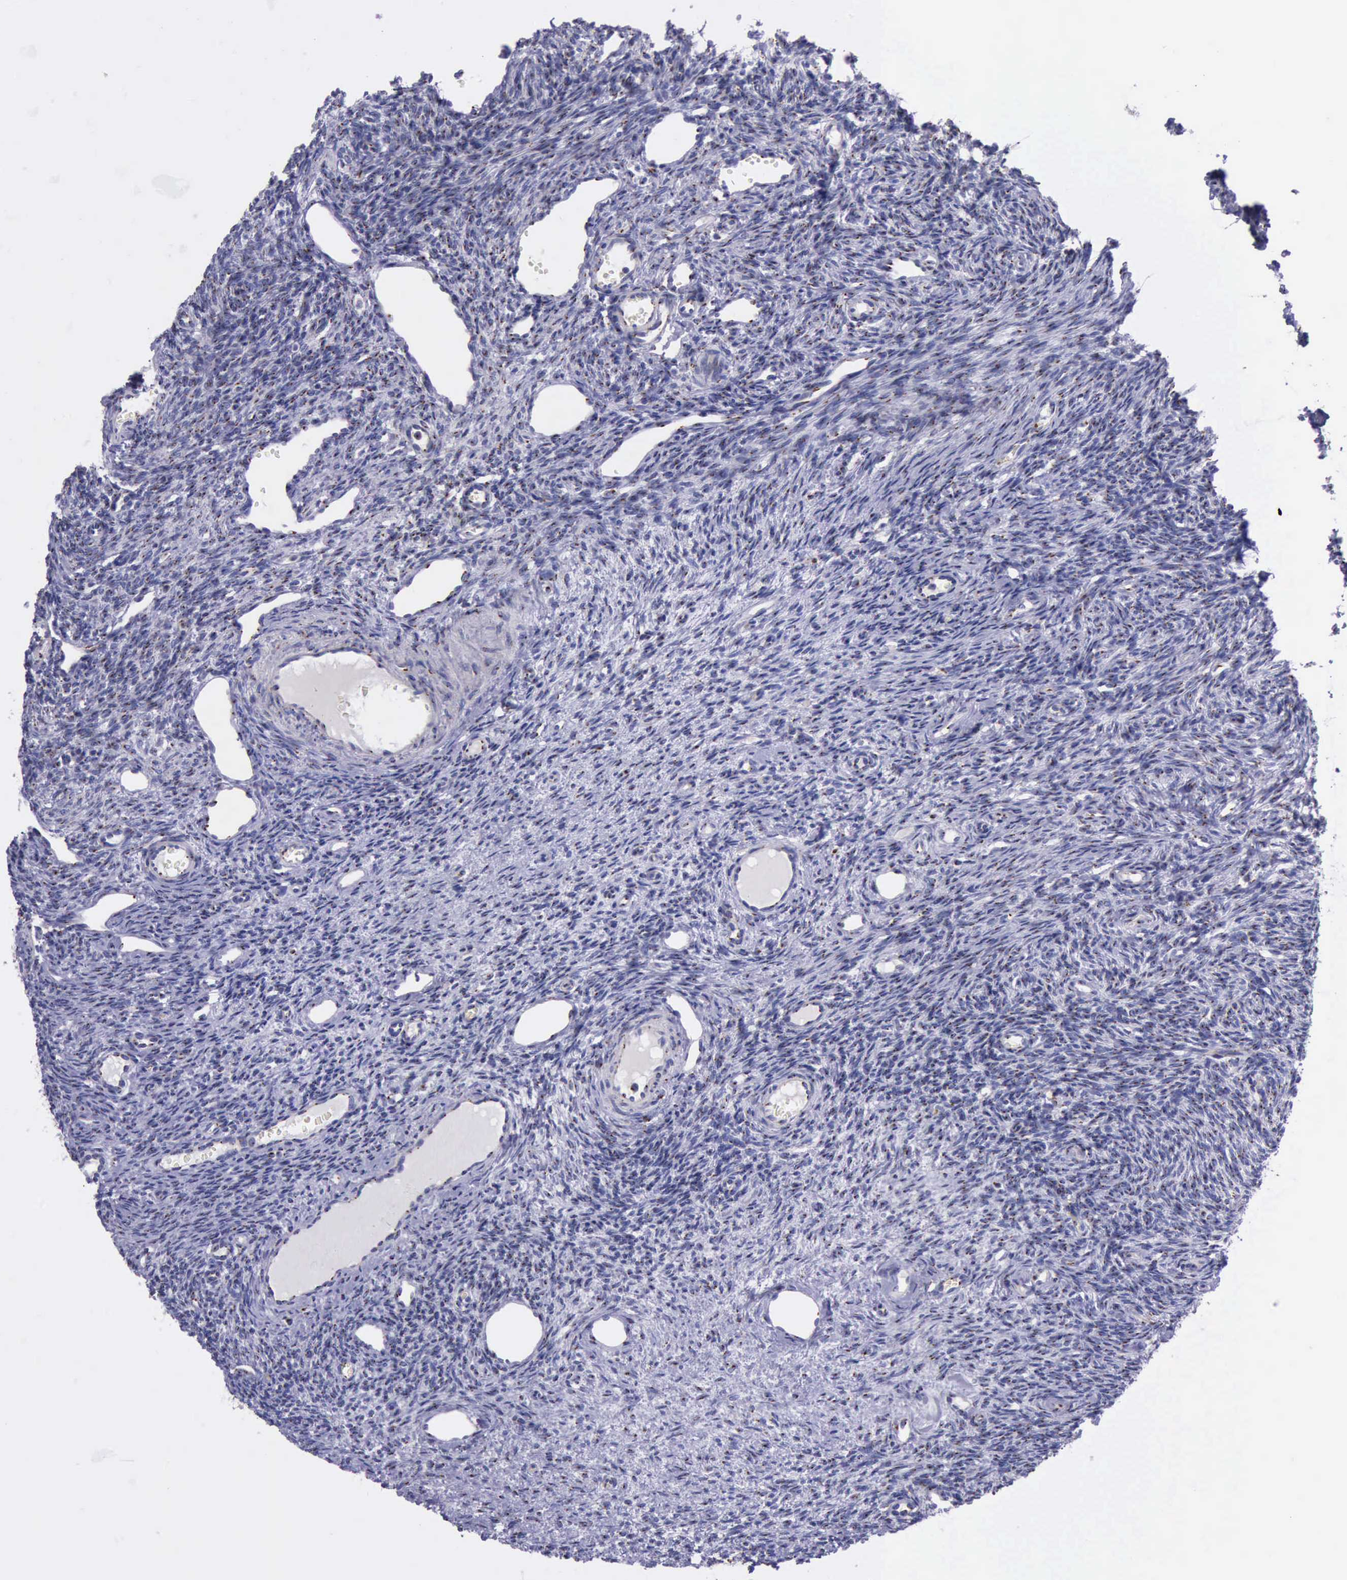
{"staining": {"intensity": "strong", "quantity": ">75%", "location": "cytoplasmic/membranous"}, "tissue": "ovary", "cell_type": "Ovarian stroma cells", "image_type": "normal", "snomed": [{"axis": "morphology", "description": "Normal tissue, NOS"}, {"axis": "topography", "description": "Ovary"}], "caption": "The histopathology image exhibits immunohistochemical staining of unremarkable ovary. There is strong cytoplasmic/membranous staining is identified in about >75% of ovarian stroma cells.", "gene": "GOLGA5", "patient": {"sex": "female", "age": 33}}